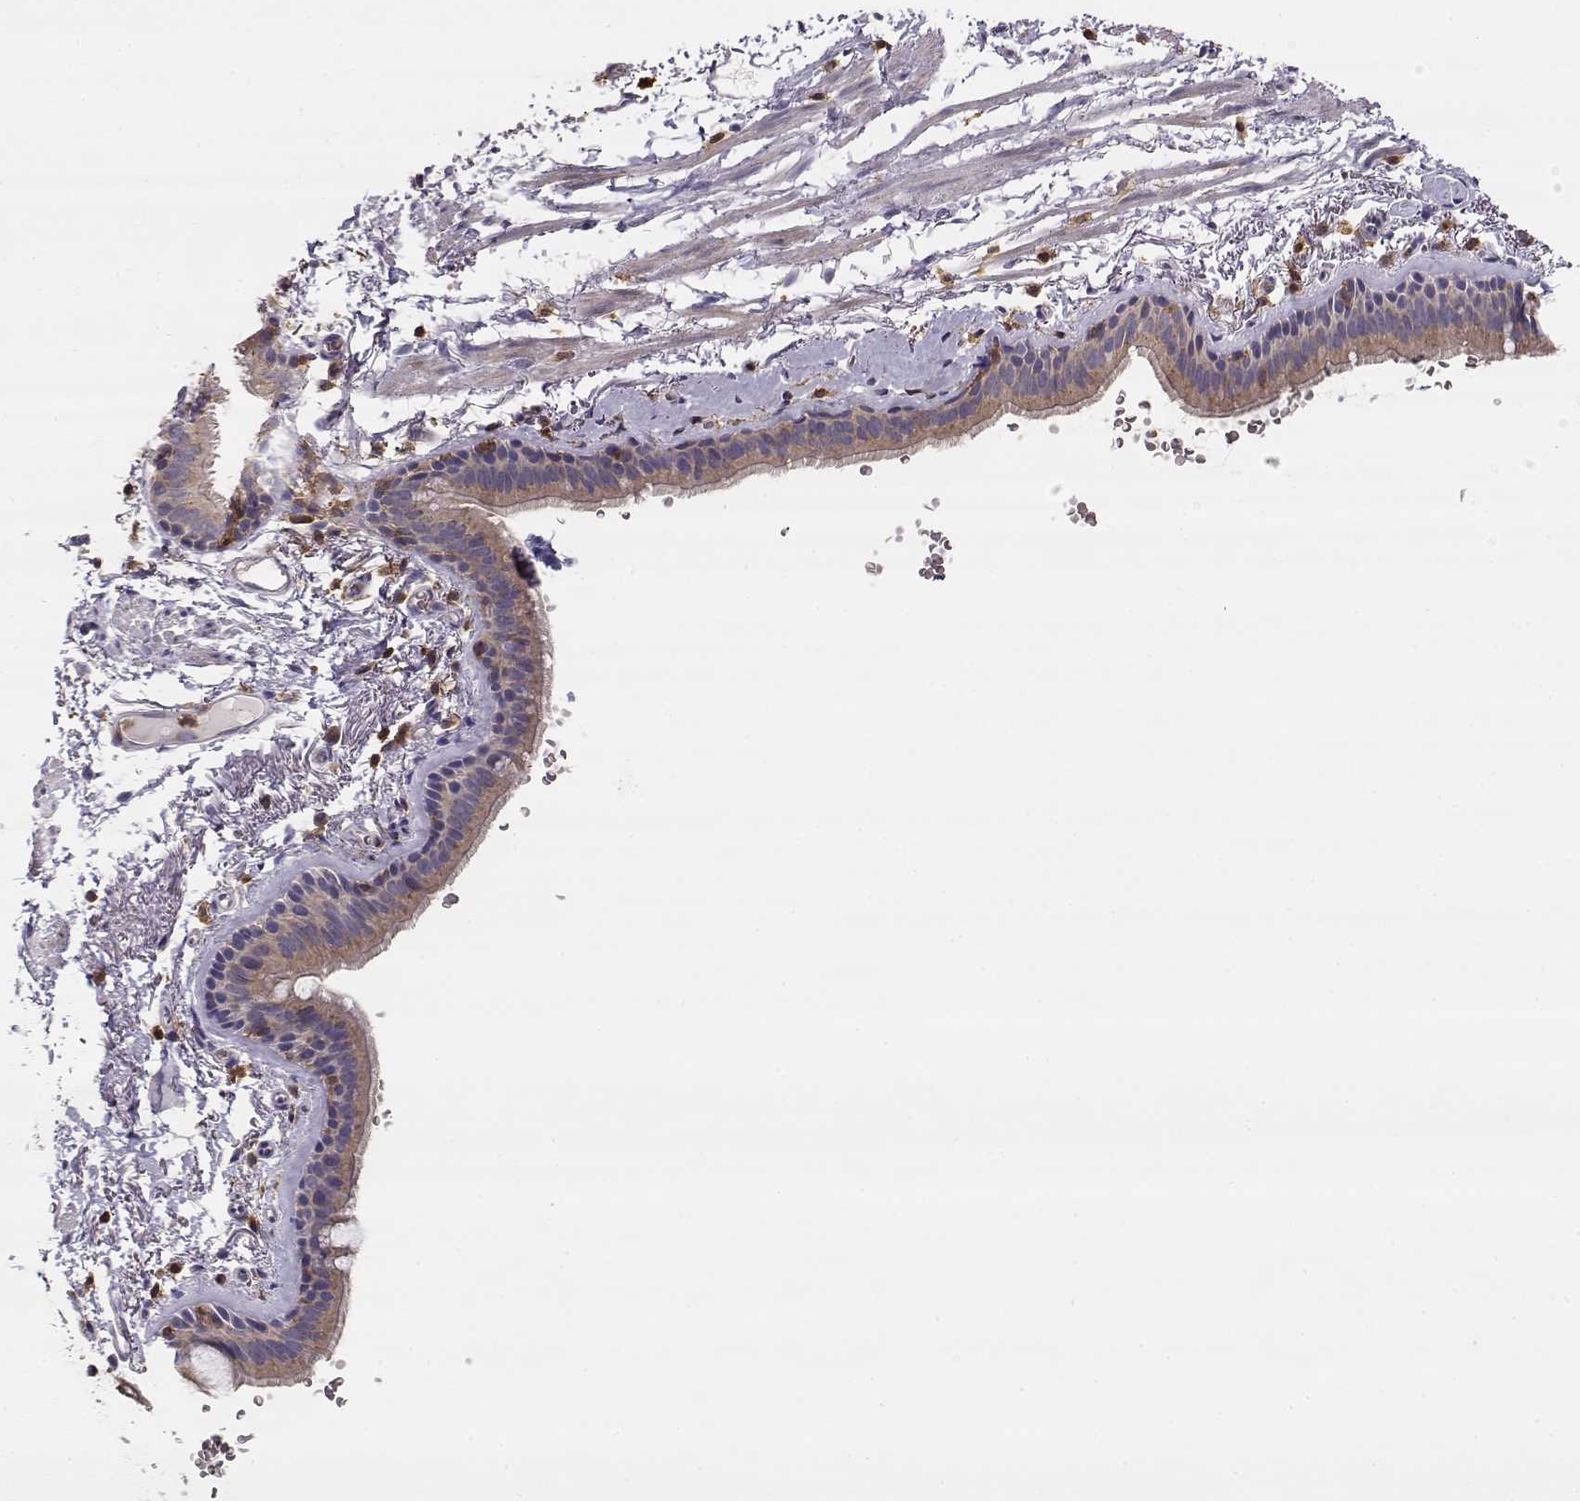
{"staining": {"intensity": "weak", "quantity": ">75%", "location": "cytoplasmic/membranous"}, "tissue": "bronchus", "cell_type": "Respiratory epithelial cells", "image_type": "normal", "snomed": [{"axis": "morphology", "description": "Normal tissue, NOS"}, {"axis": "topography", "description": "Lymph node"}, {"axis": "topography", "description": "Bronchus"}], "caption": "Protein staining displays weak cytoplasmic/membranous staining in about >75% of respiratory epithelial cells in unremarkable bronchus.", "gene": "VAV1", "patient": {"sex": "female", "age": 70}}